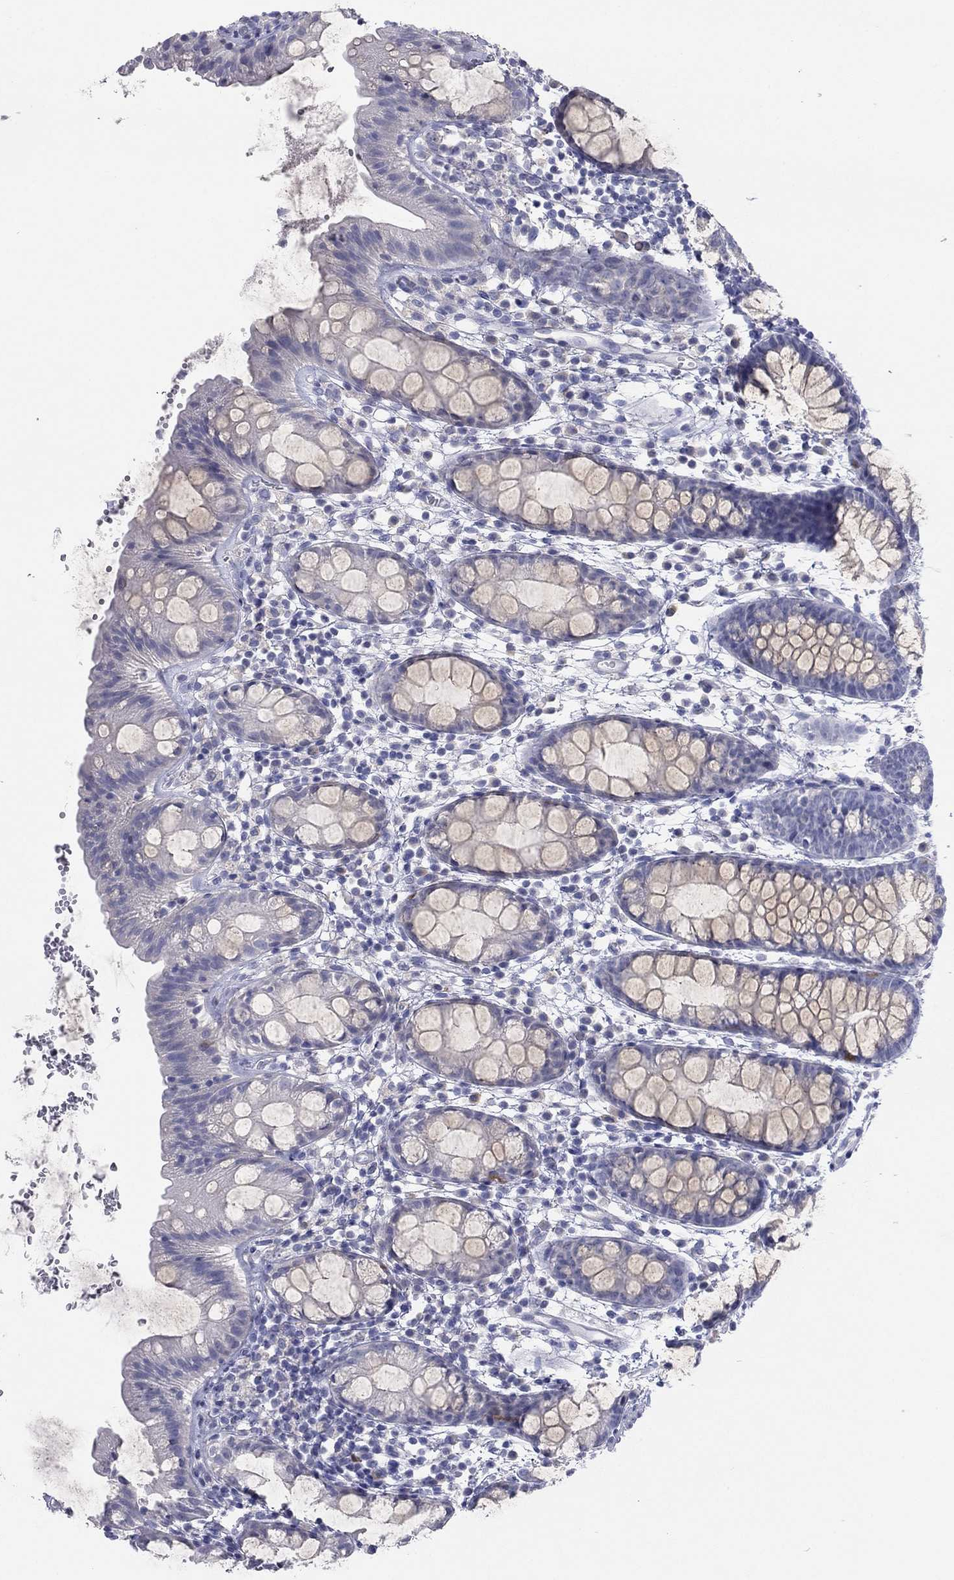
{"staining": {"intensity": "negative", "quantity": "none", "location": "none"}, "tissue": "rectum", "cell_type": "Glandular cells", "image_type": "normal", "snomed": [{"axis": "morphology", "description": "Normal tissue, NOS"}, {"axis": "topography", "description": "Rectum"}], "caption": "High power microscopy histopathology image of an IHC image of unremarkable rectum, revealing no significant staining in glandular cells. Brightfield microscopy of IHC stained with DAB (brown) and hematoxylin (blue), captured at high magnification.", "gene": "GRK7", "patient": {"sex": "male", "age": 57}}